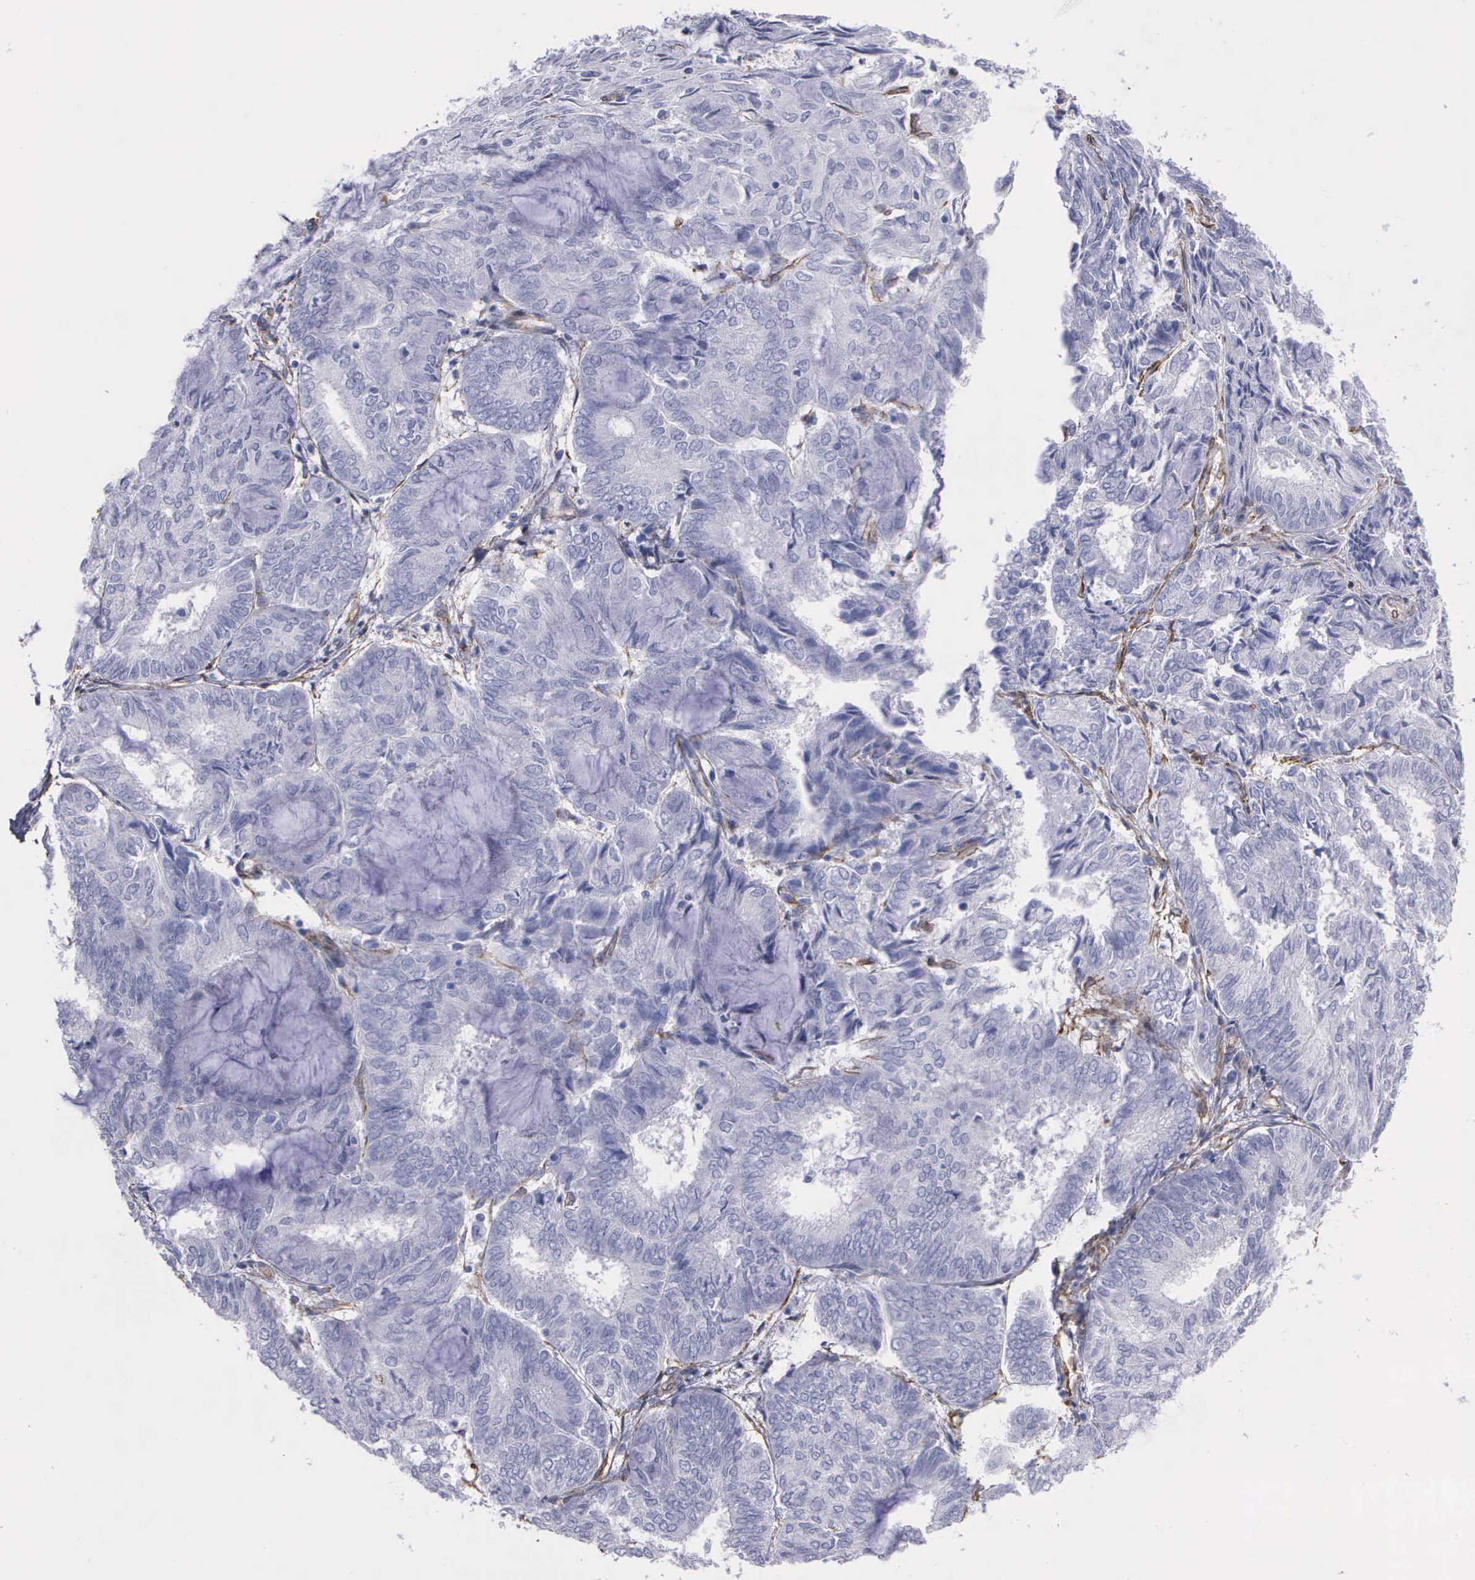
{"staining": {"intensity": "negative", "quantity": "none", "location": "none"}, "tissue": "endometrial cancer", "cell_type": "Tumor cells", "image_type": "cancer", "snomed": [{"axis": "morphology", "description": "Adenocarcinoma, NOS"}, {"axis": "topography", "description": "Endometrium"}], "caption": "This is an IHC micrograph of human endometrial adenocarcinoma. There is no staining in tumor cells.", "gene": "MAGEB10", "patient": {"sex": "female", "age": 59}}